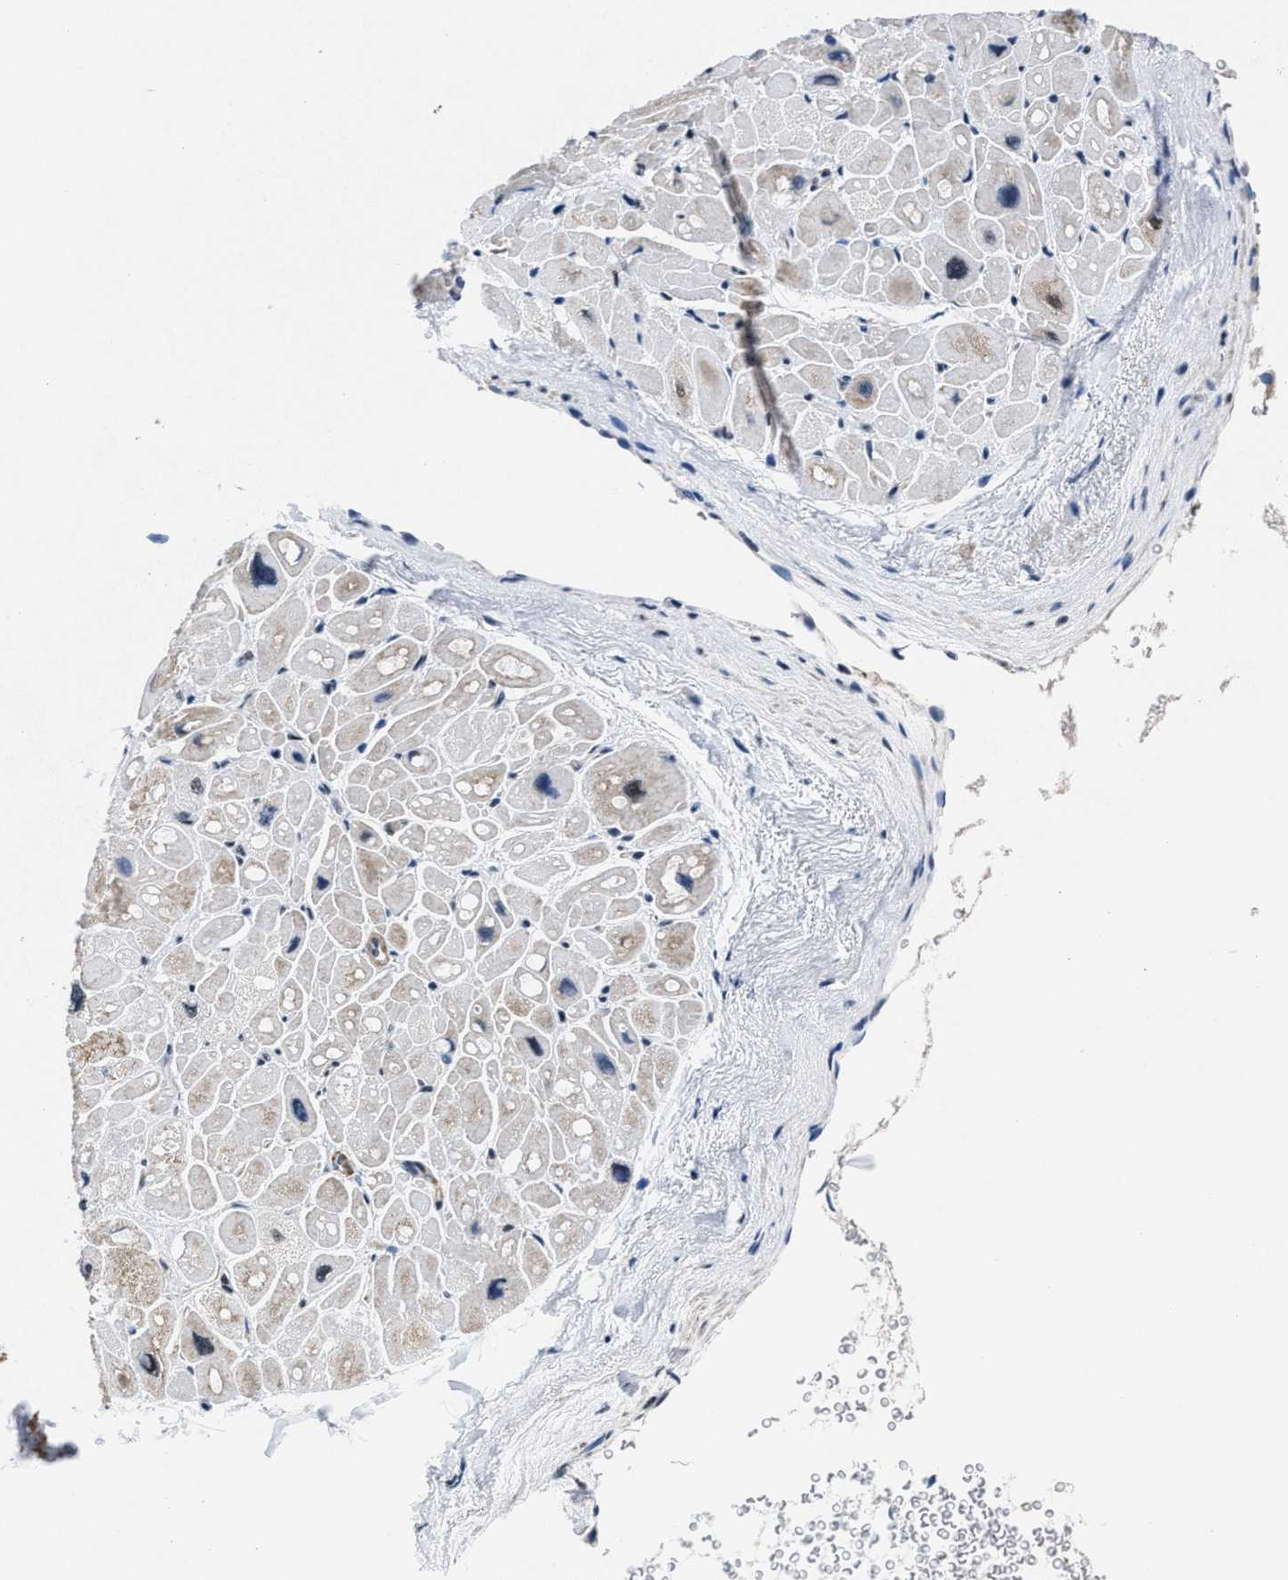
{"staining": {"intensity": "weak", "quantity": "<25%", "location": "cytoplasmic/membranous"}, "tissue": "heart muscle", "cell_type": "Cardiomyocytes", "image_type": "normal", "snomed": [{"axis": "morphology", "description": "Normal tissue, NOS"}, {"axis": "topography", "description": "Heart"}], "caption": "This is an IHC micrograph of benign heart muscle. There is no positivity in cardiomyocytes.", "gene": "ID3", "patient": {"sex": "male", "age": 49}}